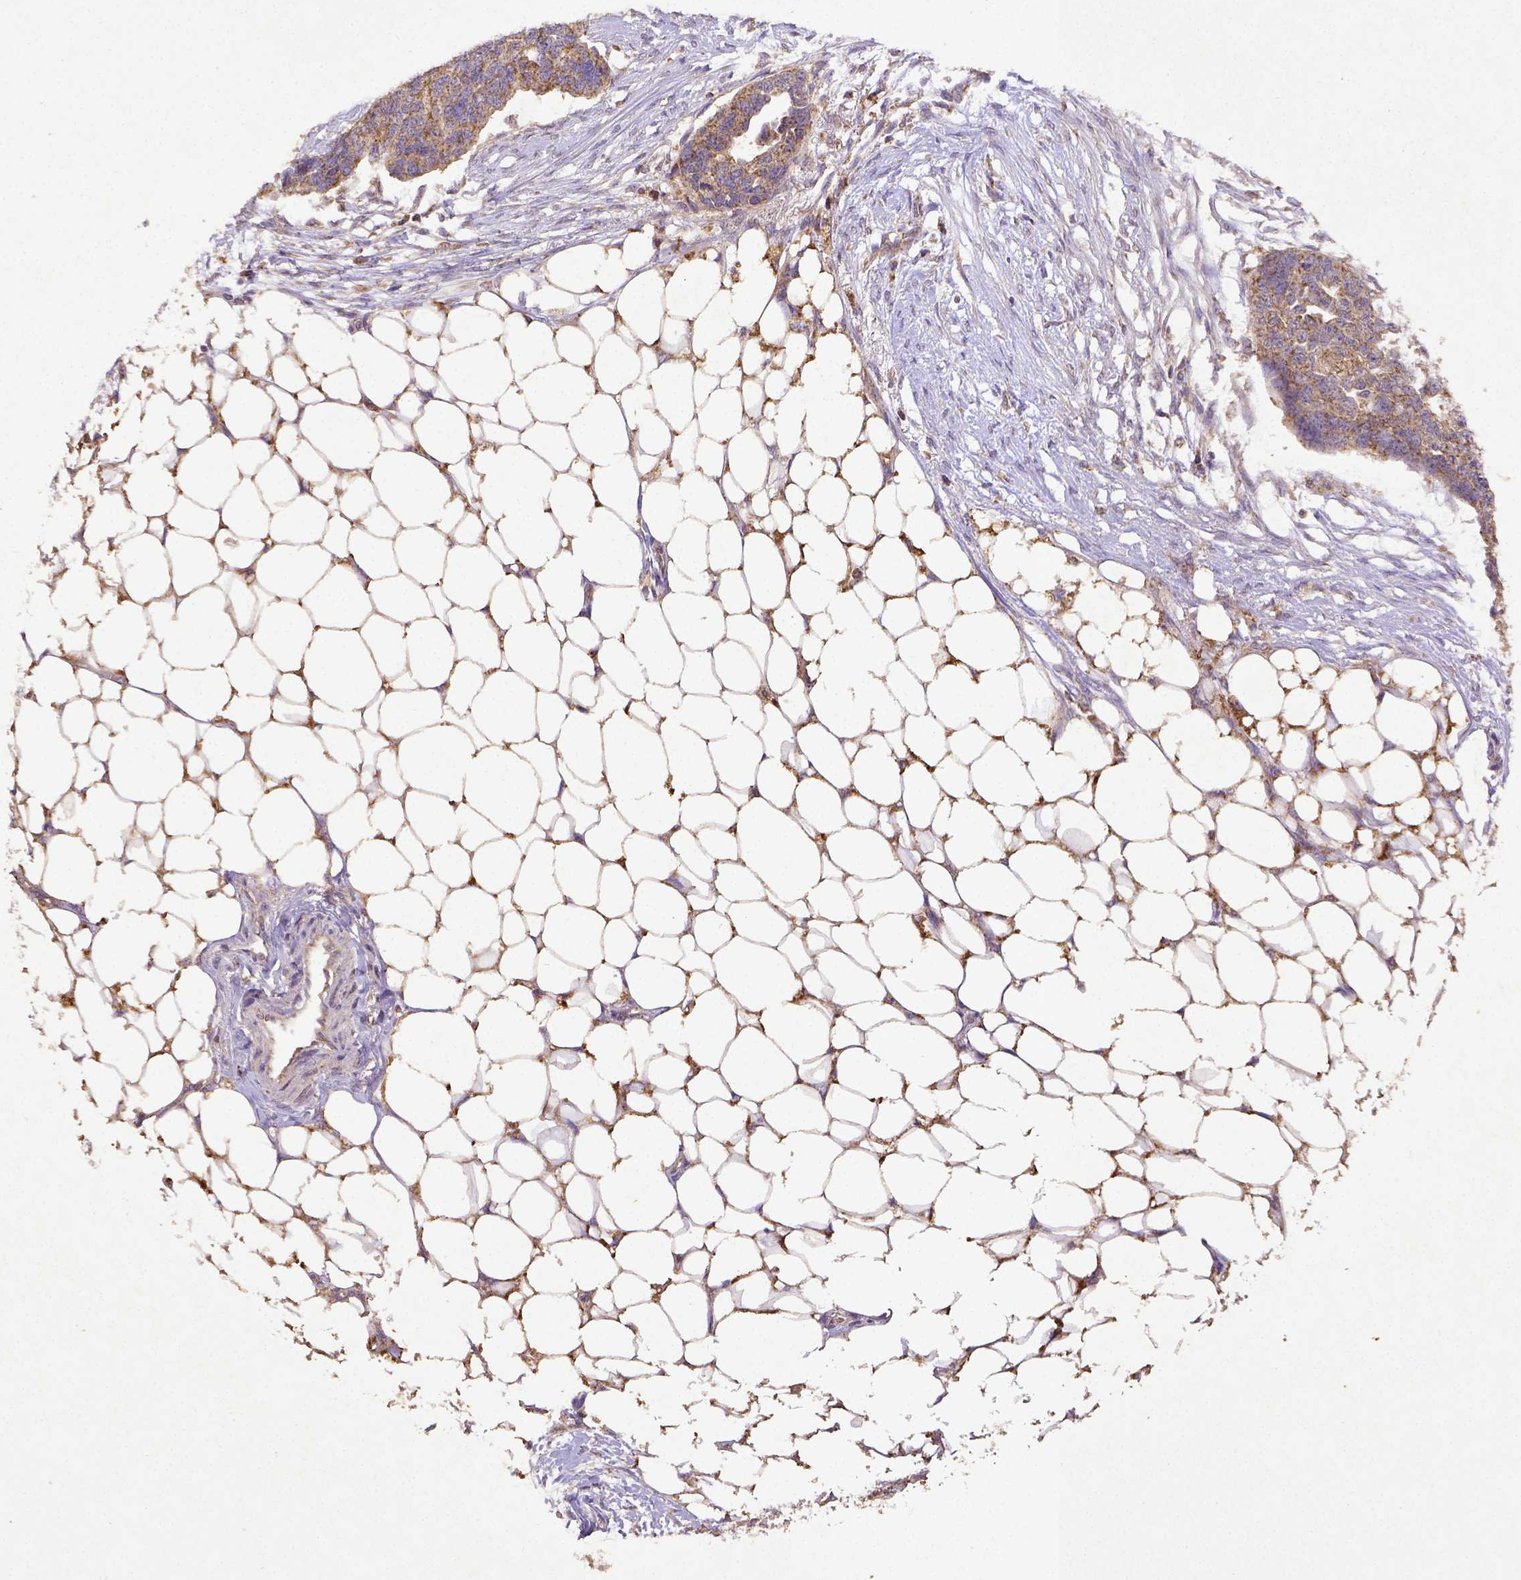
{"staining": {"intensity": "moderate", "quantity": ">75%", "location": "cytoplasmic/membranous"}, "tissue": "ovarian cancer", "cell_type": "Tumor cells", "image_type": "cancer", "snomed": [{"axis": "morphology", "description": "Cystadenocarcinoma, serous, NOS"}, {"axis": "topography", "description": "Ovary"}], "caption": "IHC (DAB) staining of ovarian serous cystadenocarcinoma displays moderate cytoplasmic/membranous protein expression in about >75% of tumor cells. (DAB (3,3'-diaminobenzidine) = brown stain, brightfield microscopy at high magnification).", "gene": "MT-CO1", "patient": {"sex": "female", "age": 69}}